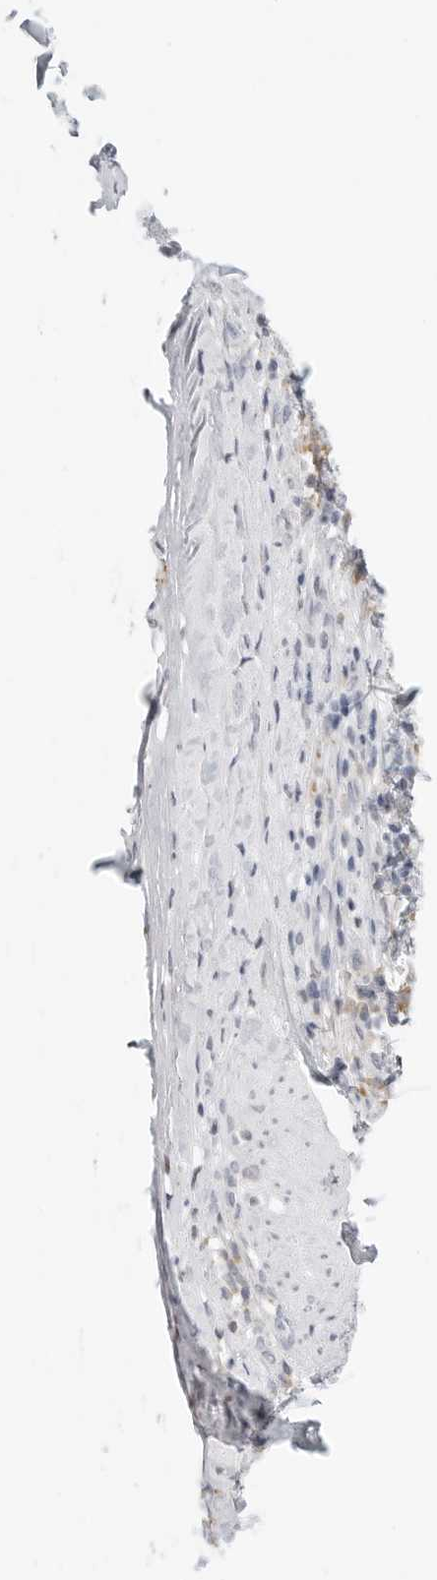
{"staining": {"intensity": "moderate", "quantity": ">75%", "location": "cytoplasmic/membranous"}, "tissue": "soft tissue", "cell_type": "Fibroblasts", "image_type": "normal", "snomed": [{"axis": "morphology", "description": "Normal tissue, NOS"}, {"axis": "morphology", "description": "Basal cell carcinoma"}, {"axis": "topography", "description": "Cartilage tissue"}, {"axis": "topography", "description": "Nasopharynx"}, {"axis": "topography", "description": "Oral tissue"}], "caption": "A medium amount of moderate cytoplasmic/membranous positivity is appreciated in about >75% of fibroblasts in unremarkable soft tissue.", "gene": "THEM4", "patient": {"sex": "female", "age": 77}}